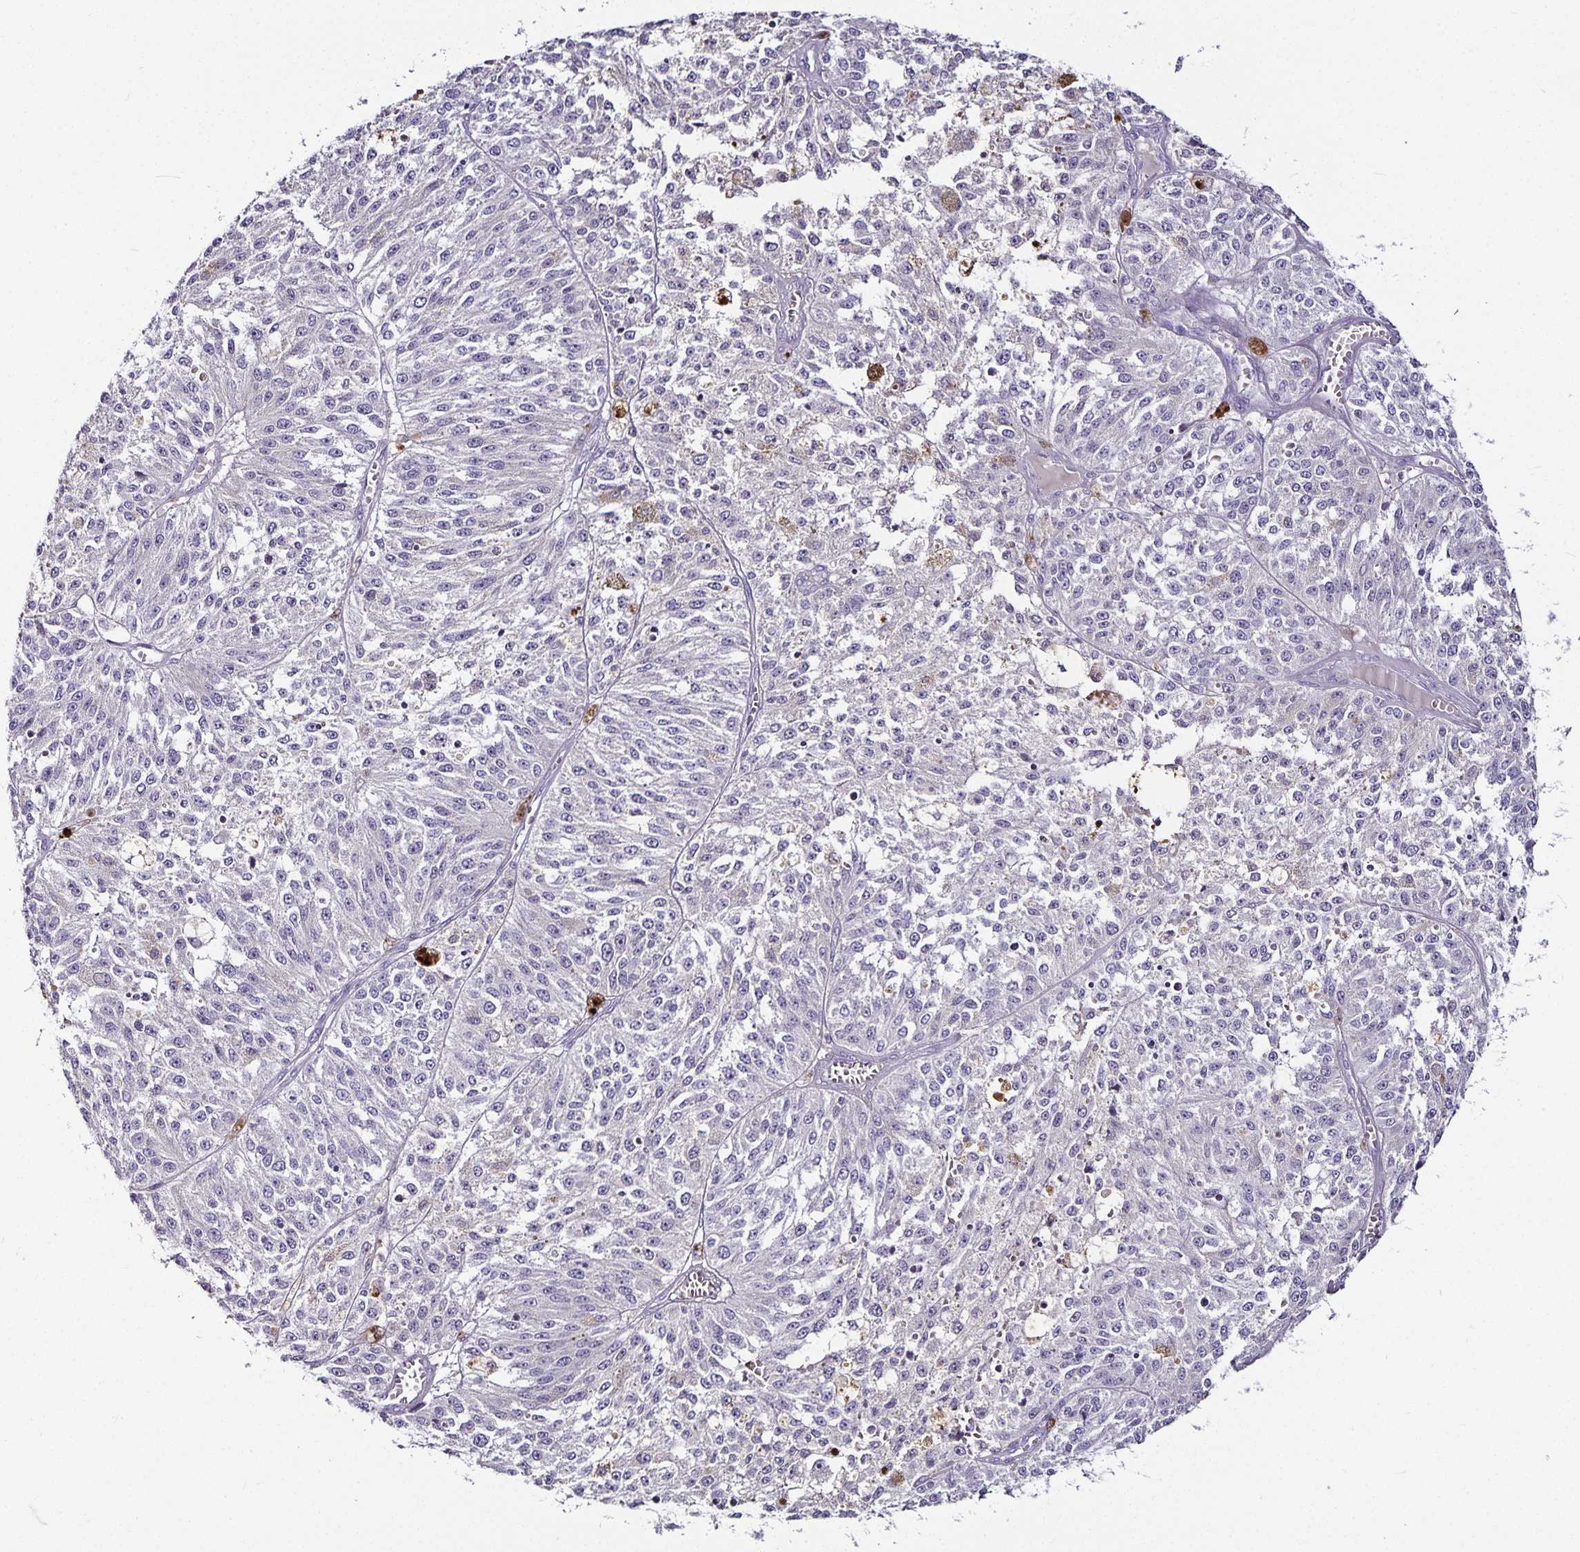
{"staining": {"intensity": "negative", "quantity": "none", "location": "none"}, "tissue": "melanoma", "cell_type": "Tumor cells", "image_type": "cancer", "snomed": [{"axis": "morphology", "description": "Malignant melanoma, Metastatic site"}, {"axis": "topography", "description": "Lymph node"}], "caption": "This is an immunohistochemistry (IHC) histopathology image of melanoma. There is no expression in tumor cells.", "gene": "CA12", "patient": {"sex": "female", "age": 64}}